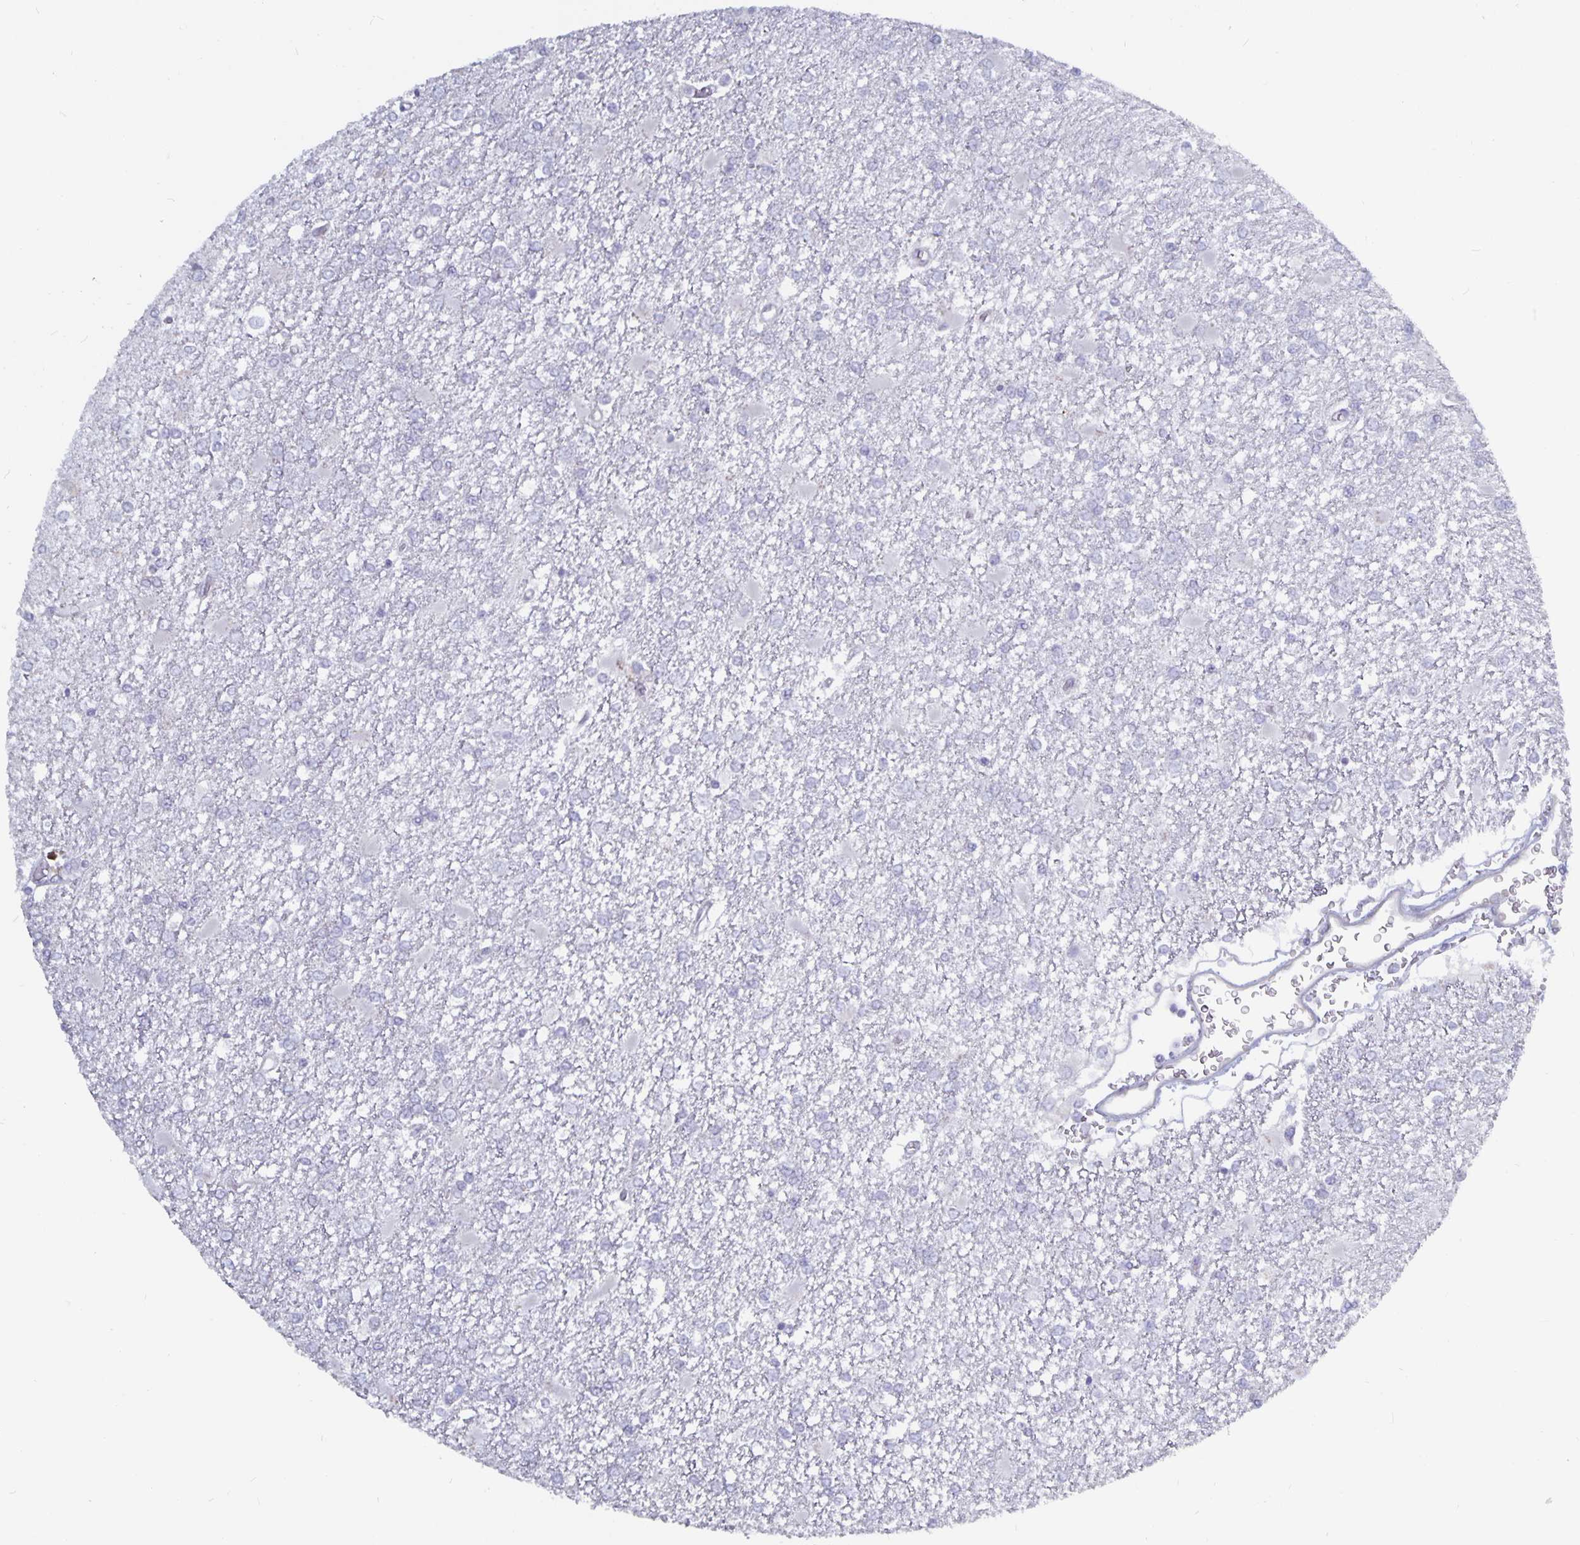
{"staining": {"intensity": "negative", "quantity": "none", "location": "none"}, "tissue": "glioma", "cell_type": "Tumor cells", "image_type": "cancer", "snomed": [{"axis": "morphology", "description": "Glioma, malignant, High grade"}, {"axis": "topography", "description": "Cerebral cortex"}], "caption": "Tumor cells show no significant positivity in glioma. Brightfield microscopy of immunohistochemistry (IHC) stained with DAB (brown) and hematoxylin (blue), captured at high magnification.", "gene": "PLCB3", "patient": {"sex": "male", "age": 79}}